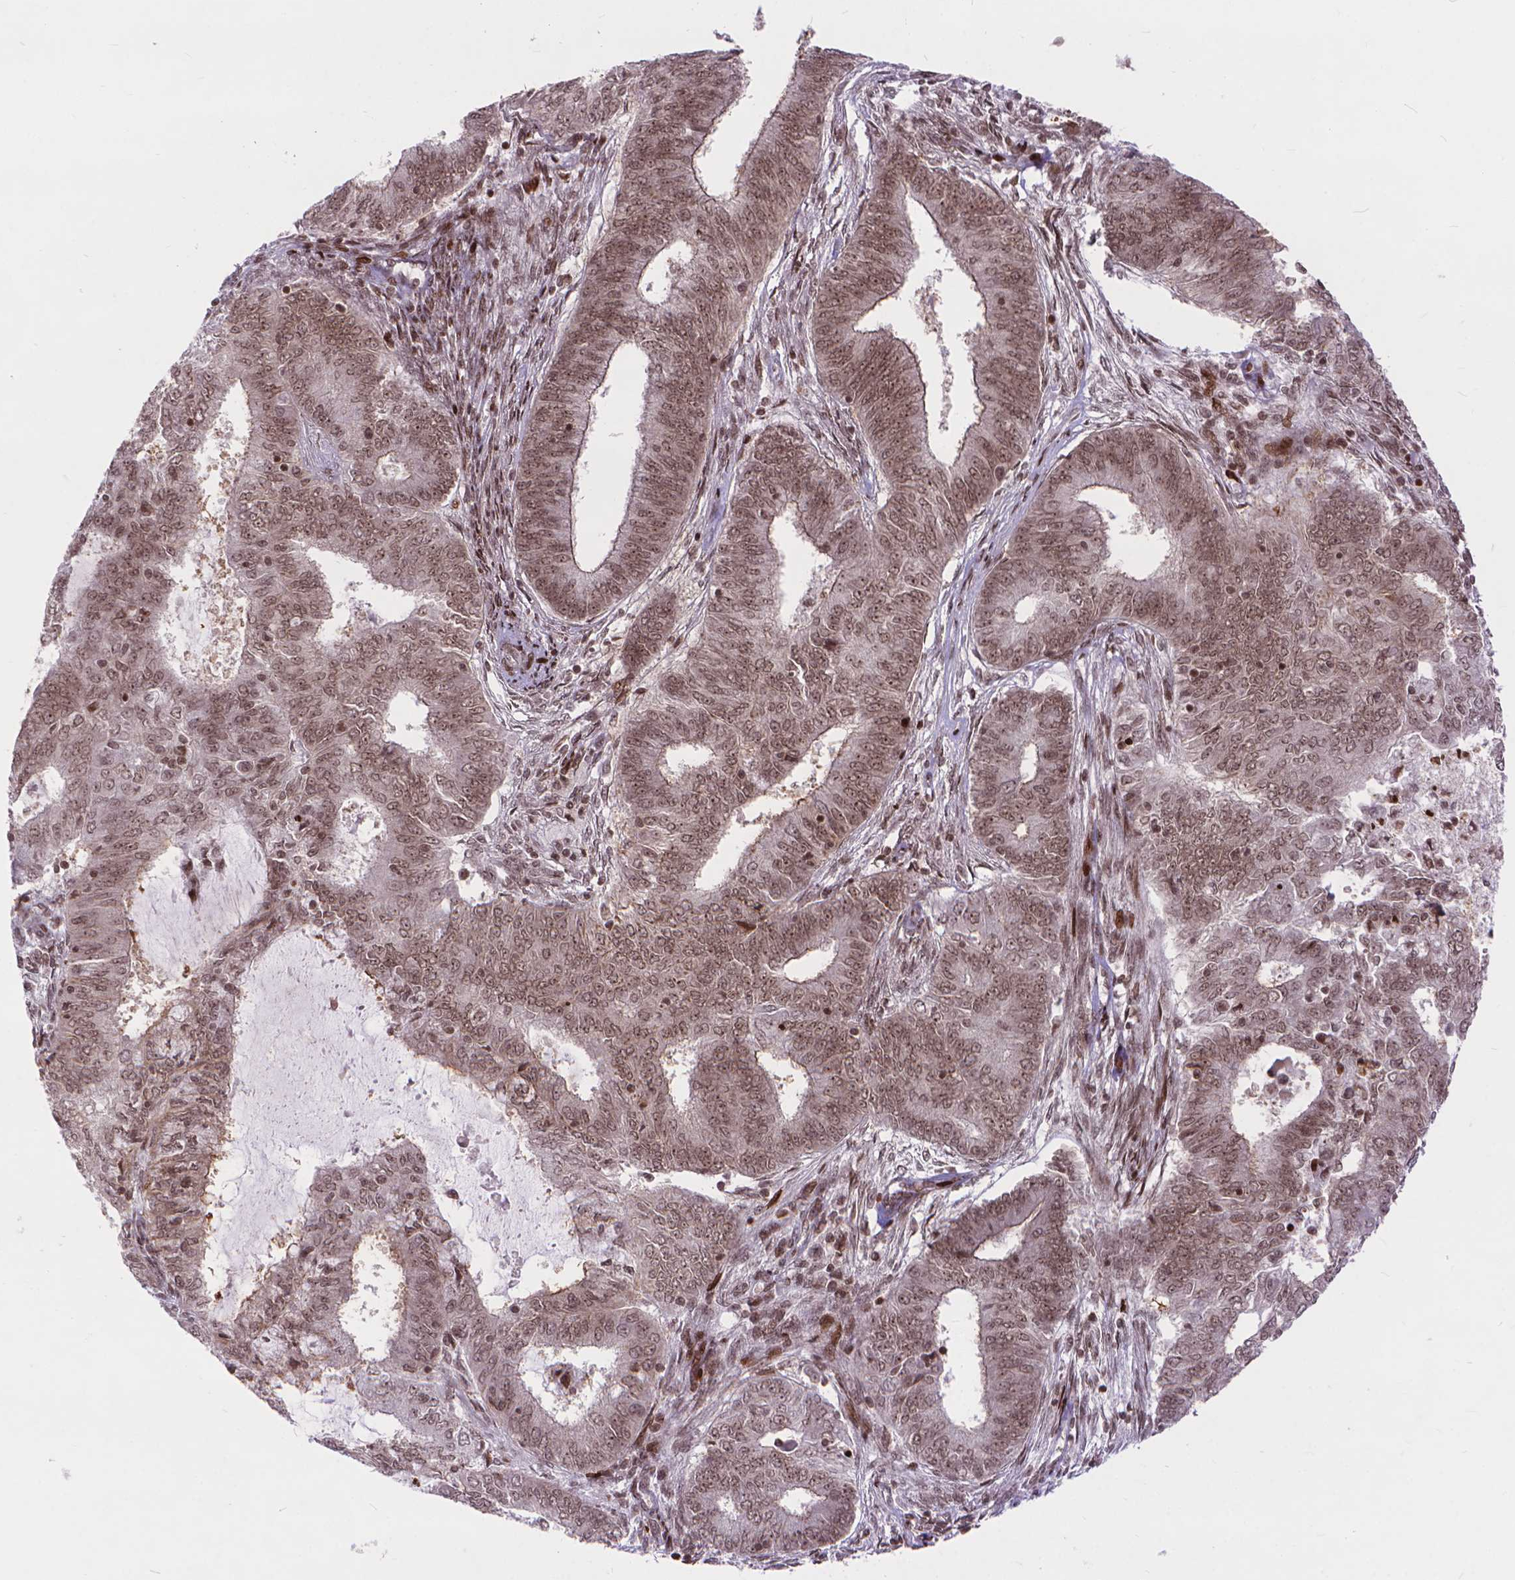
{"staining": {"intensity": "moderate", "quantity": ">75%", "location": "nuclear"}, "tissue": "endometrial cancer", "cell_type": "Tumor cells", "image_type": "cancer", "snomed": [{"axis": "morphology", "description": "Adenocarcinoma, NOS"}, {"axis": "topography", "description": "Endometrium"}], "caption": "Immunohistochemistry (IHC) staining of adenocarcinoma (endometrial), which exhibits medium levels of moderate nuclear positivity in about >75% of tumor cells indicating moderate nuclear protein staining. The staining was performed using DAB (3,3'-diaminobenzidine) (brown) for protein detection and nuclei were counterstained in hematoxylin (blue).", "gene": "AMER1", "patient": {"sex": "female", "age": 62}}